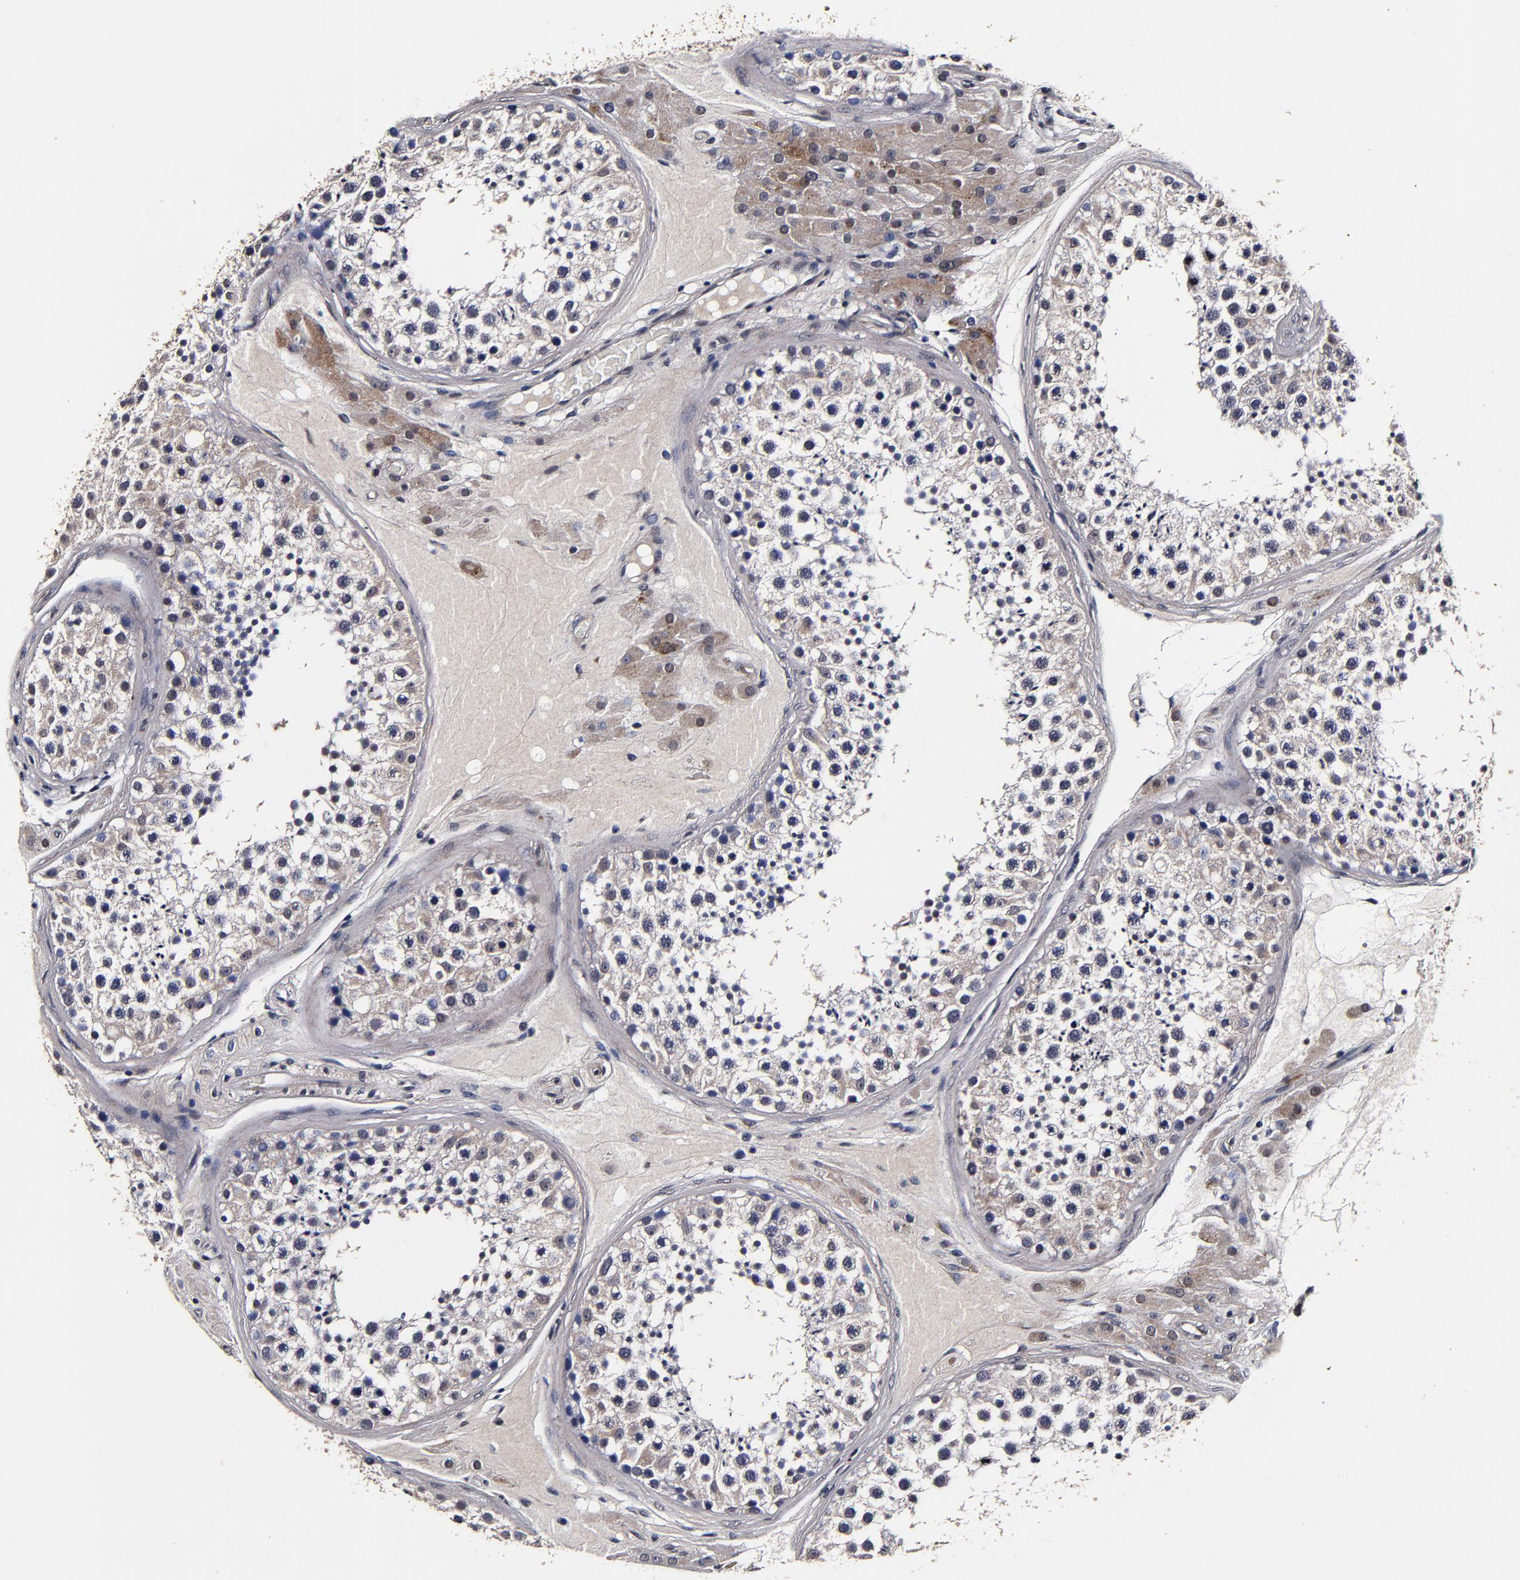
{"staining": {"intensity": "weak", "quantity": "25%-75%", "location": "cytoplasmic/membranous"}, "tissue": "testis", "cell_type": "Cells in seminiferous ducts", "image_type": "normal", "snomed": [{"axis": "morphology", "description": "Normal tissue, NOS"}, {"axis": "topography", "description": "Testis"}], "caption": "Immunohistochemical staining of unremarkable testis reveals 25%-75% levels of weak cytoplasmic/membranous protein positivity in about 25%-75% of cells in seminiferous ducts.", "gene": "MMP15", "patient": {"sex": "male", "age": 46}}